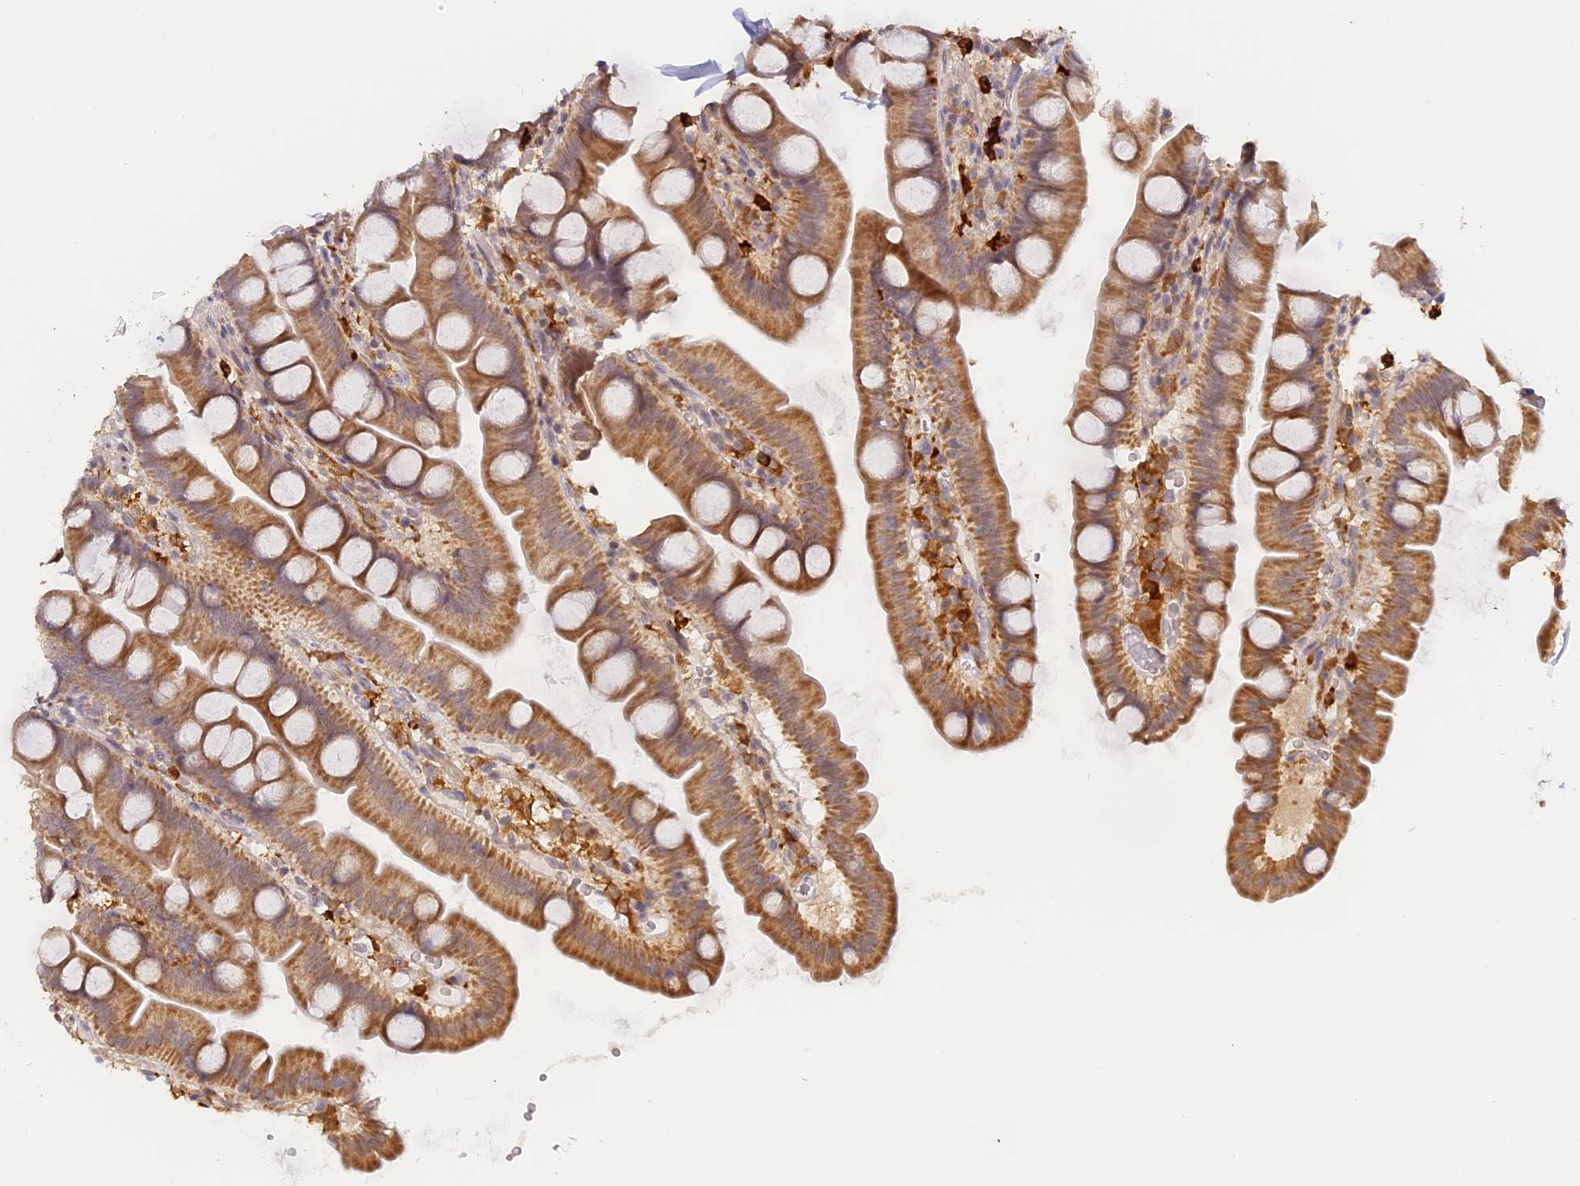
{"staining": {"intensity": "moderate", "quantity": "25%-75%", "location": "cytoplasmic/membranous"}, "tissue": "small intestine", "cell_type": "Glandular cells", "image_type": "normal", "snomed": [{"axis": "morphology", "description": "Normal tissue, NOS"}, {"axis": "topography", "description": "Small intestine"}], "caption": "Protein expression analysis of benign small intestine exhibits moderate cytoplasmic/membranous positivity in about 25%-75% of glandular cells.", "gene": "NCF4", "patient": {"sex": "female", "age": 68}}